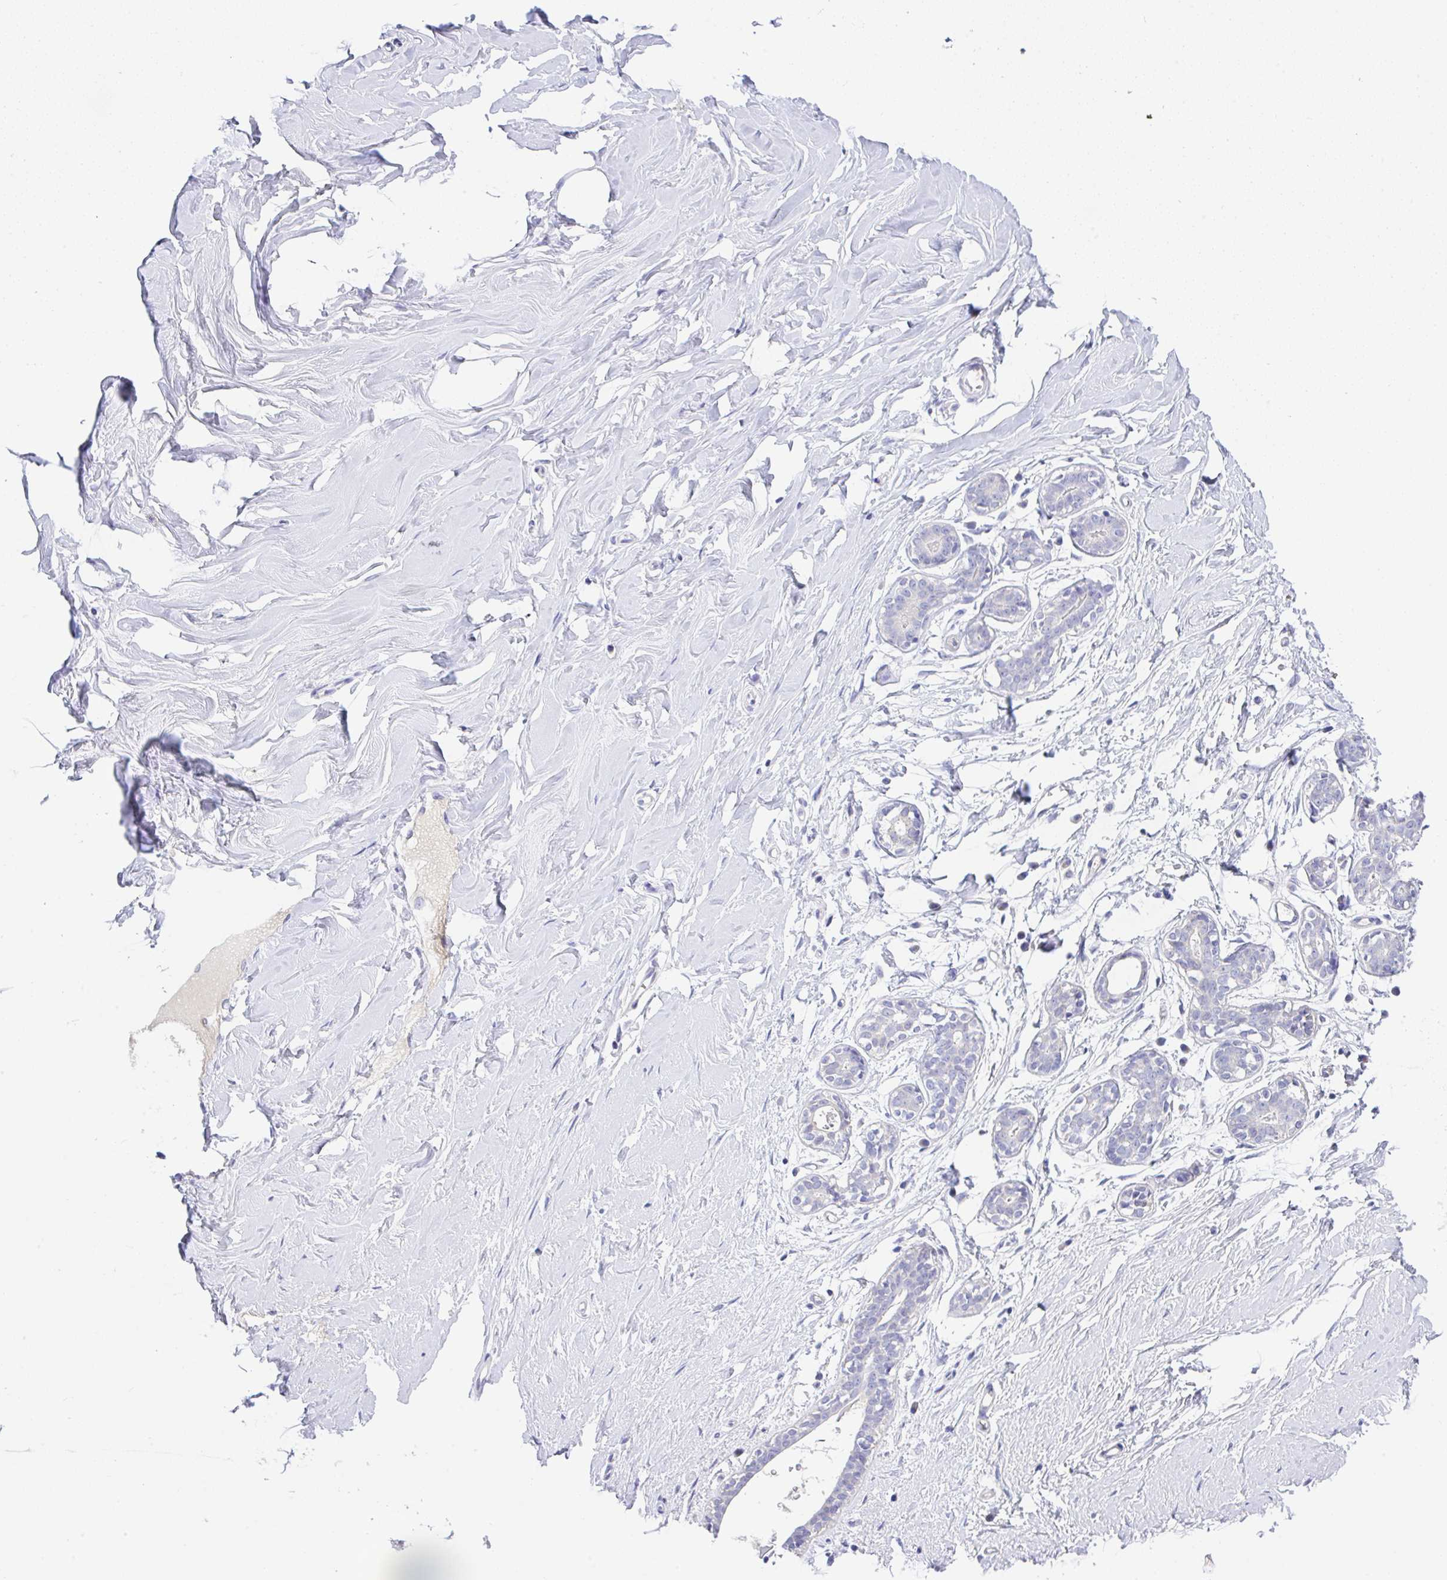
{"staining": {"intensity": "negative", "quantity": "none", "location": "none"}, "tissue": "breast", "cell_type": "Adipocytes", "image_type": "normal", "snomed": [{"axis": "morphology", "description": "Normal tissue, NOS"}, {"axis": "topography", "description": "Breast"}], "caption": "Benign breast was stained to show a protein in brown. There is no significant expression in adipocytes. The staining is performed using DAB (3,3'-diaminobenzidine) brown chromogen with nuclei counter-stained in using hematoxylin.", "gene": "SERPINE3", "patient": {"sex": "female", "age": 27}}